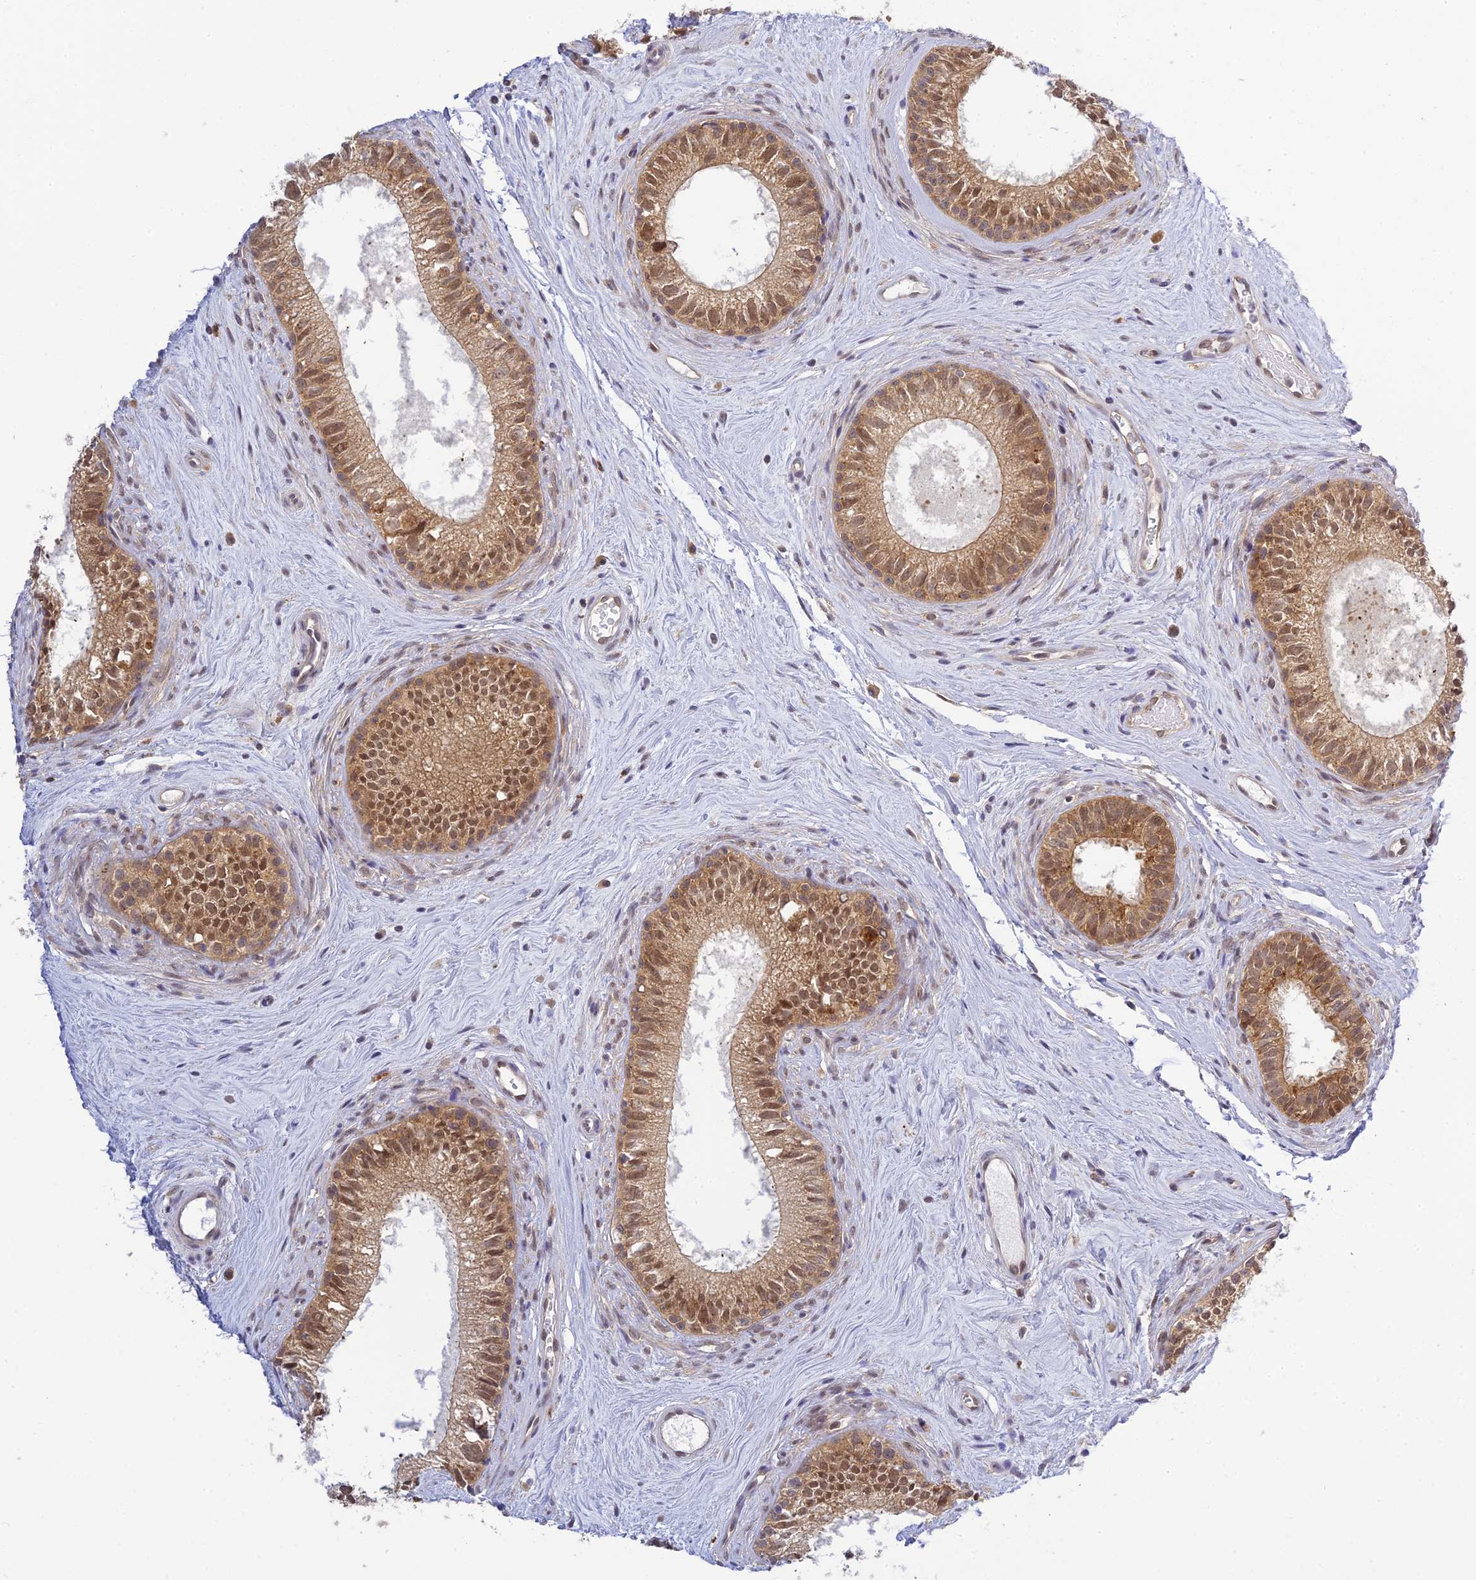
{"staining": {"intensity": "moderate", "quantity": ">75%", "location": "cytoplasmic/membranous,nuclear"}, "tissue": "epididymis", "cell_type": "Glandular cells", "image_type": "normal", "snomed": [{"axis": "morphology", "description": "Normal tissue, NOS"}, {"axis": "topography", "description": "Epididymis"}], "caption": "Brown immunohistochemical staining in unremarkable epididymis exhibits moderate cytoplasmic/membranous,nuclear staining in approximately >75% of glandular cells. (DAB (3,3'-diaminobenzidine) IHC, brown staining for protein, blue staining for nuclei).", "gene": "SKIC8", "patient": {"sex": "male", "age": 71}}